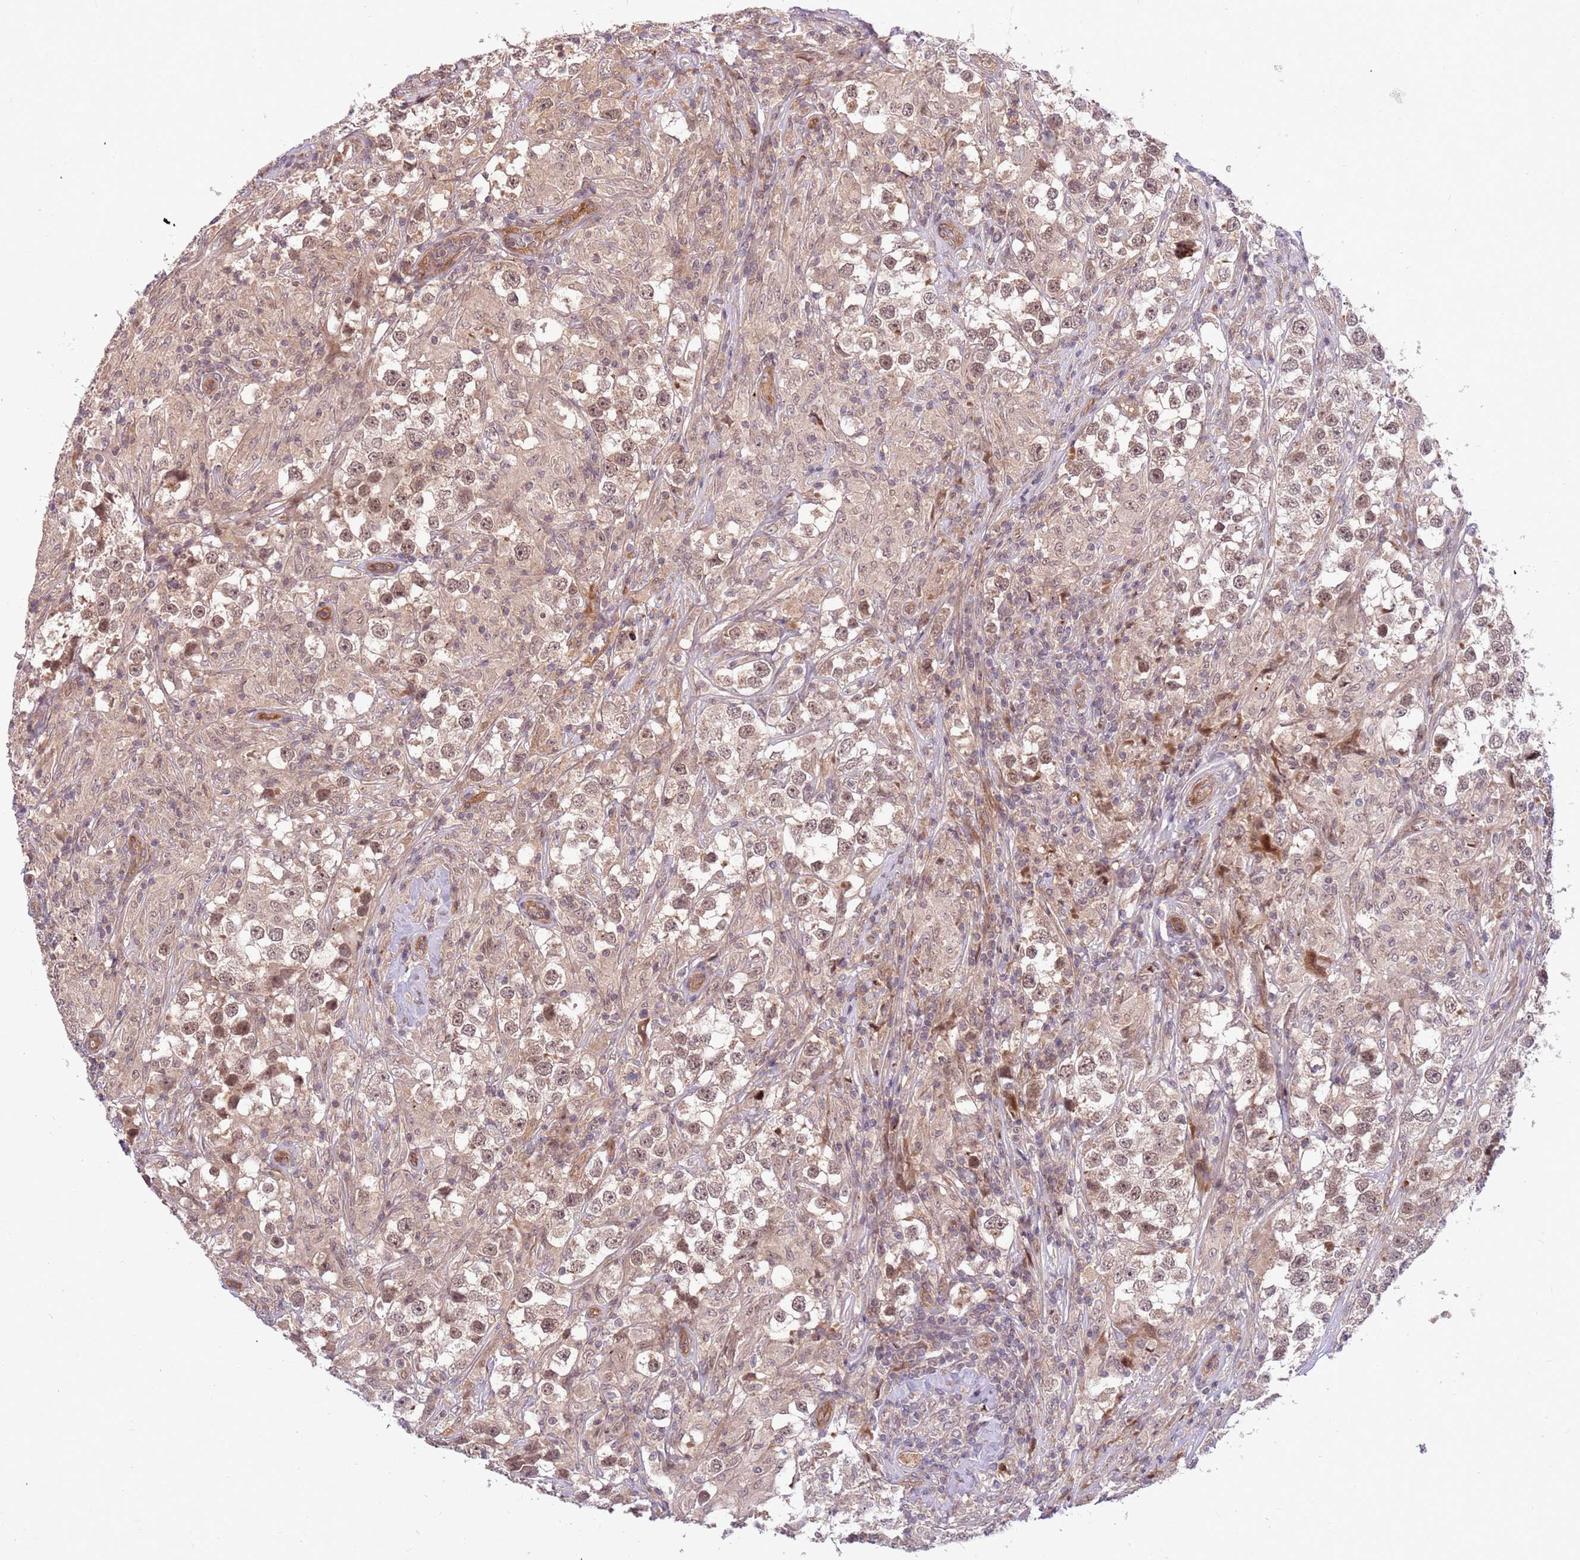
{"staining": {"intensity": "moderate", "quantity": ">75%", "location": "nuclear"}, "tissue": "testis cancer", "cell_type": "Tumor cells", "image_type": "cancer", "snomed": [{"axis": "morphology", "description": "Seminoma, NOS"}, {"axis": "topography", "description": "Testis"}], "caption": "A brown stain labels moderate nuclear positivity of a protein in testis cancer (seminoma) tumor cells.", "gene": "HAUS3", "patient": {"sex": "male", "age": 46}}